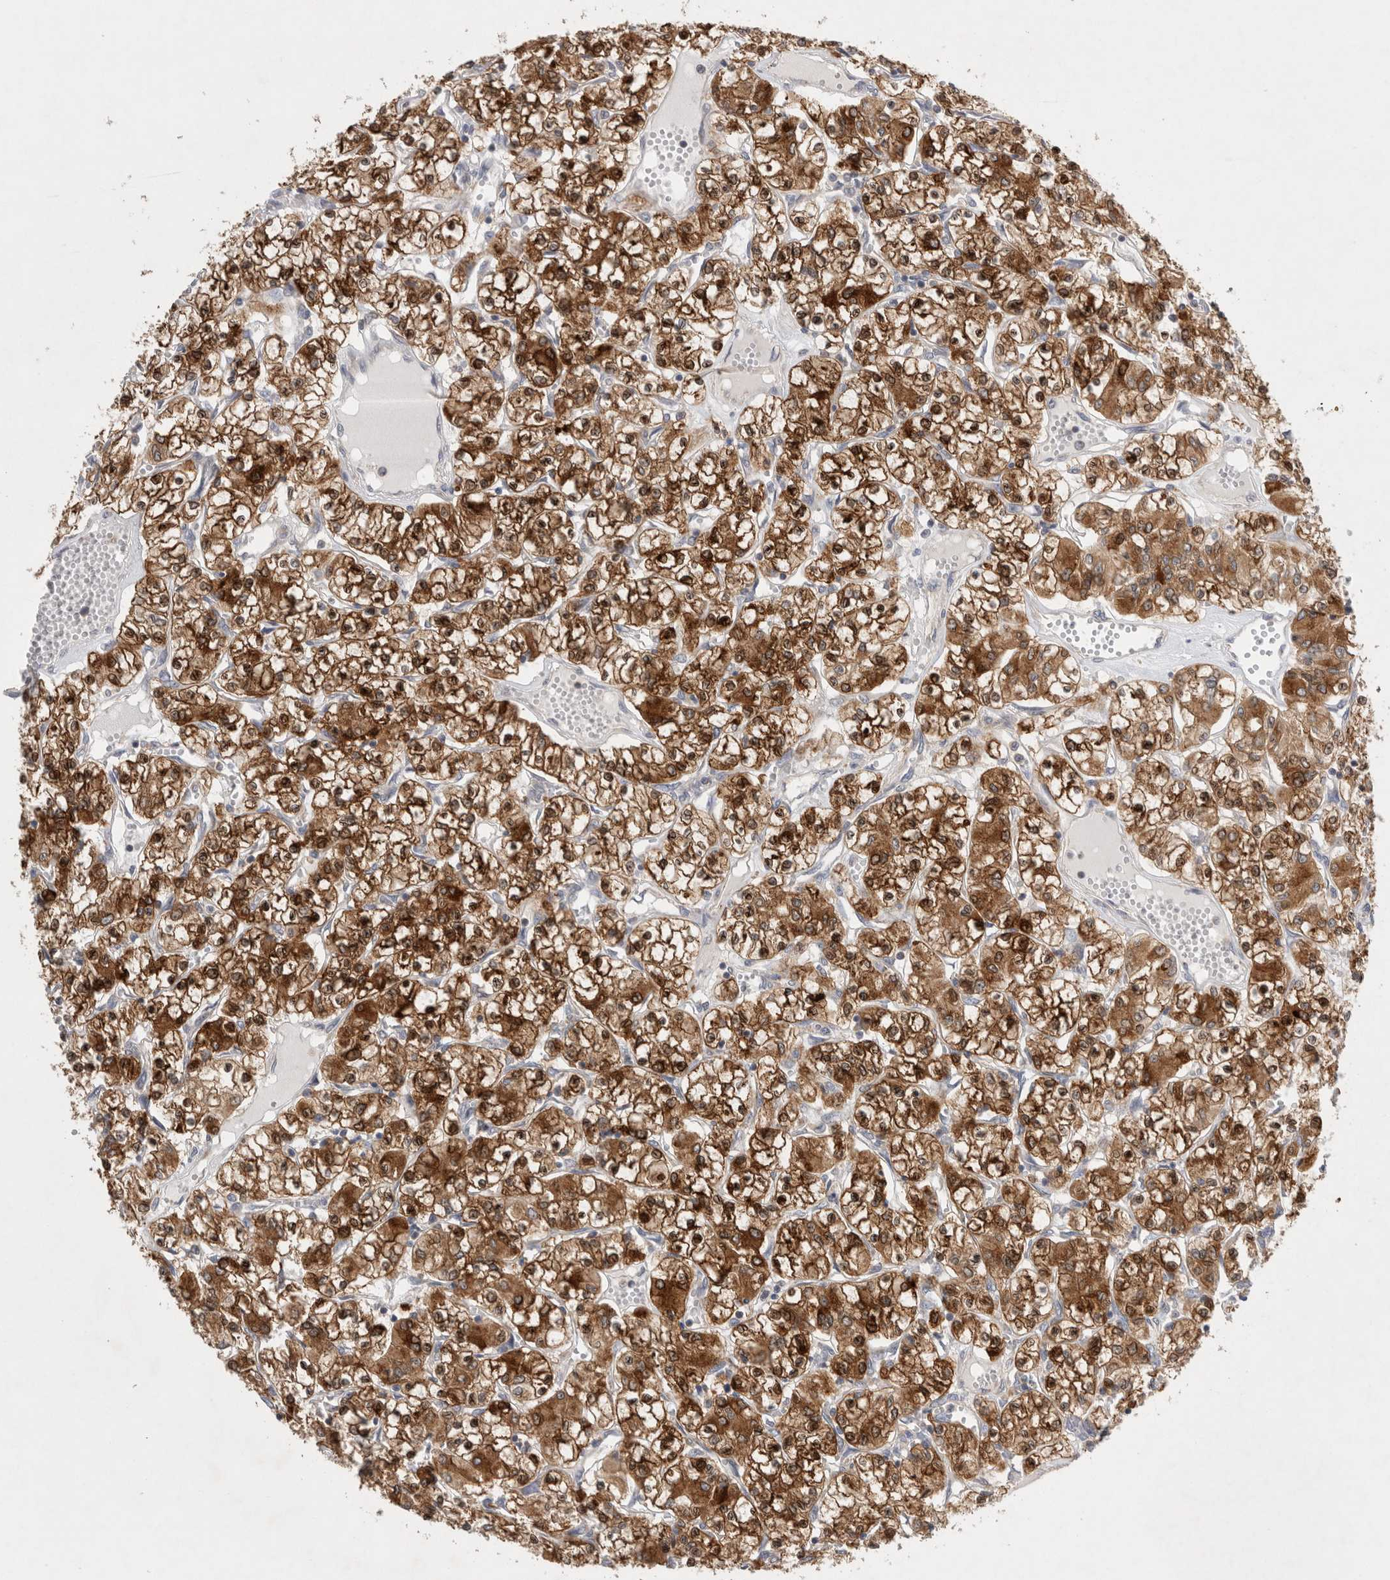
{"staining": {"intensity": "strong", "quantity": ">75%", "location": "cytoplasmic/membranous"}, "tissue": "renal cancer", "cell_type": "Tumor cells", "image_type": "cancer", "snomed": [{"axis": "morphology", "description": "Adenocarcinoma, NOS"}, {"axis": "topography", "description": "Kidney"}], "caption": "Immunohistochemical staining of human adenocarcinoma (renal) shows strong cytoplasmic/membranous protein expression in approximately >75% of tumor cells.", "gene": "TBC1D16", "patient": {"sex": "female", "age": 59}}